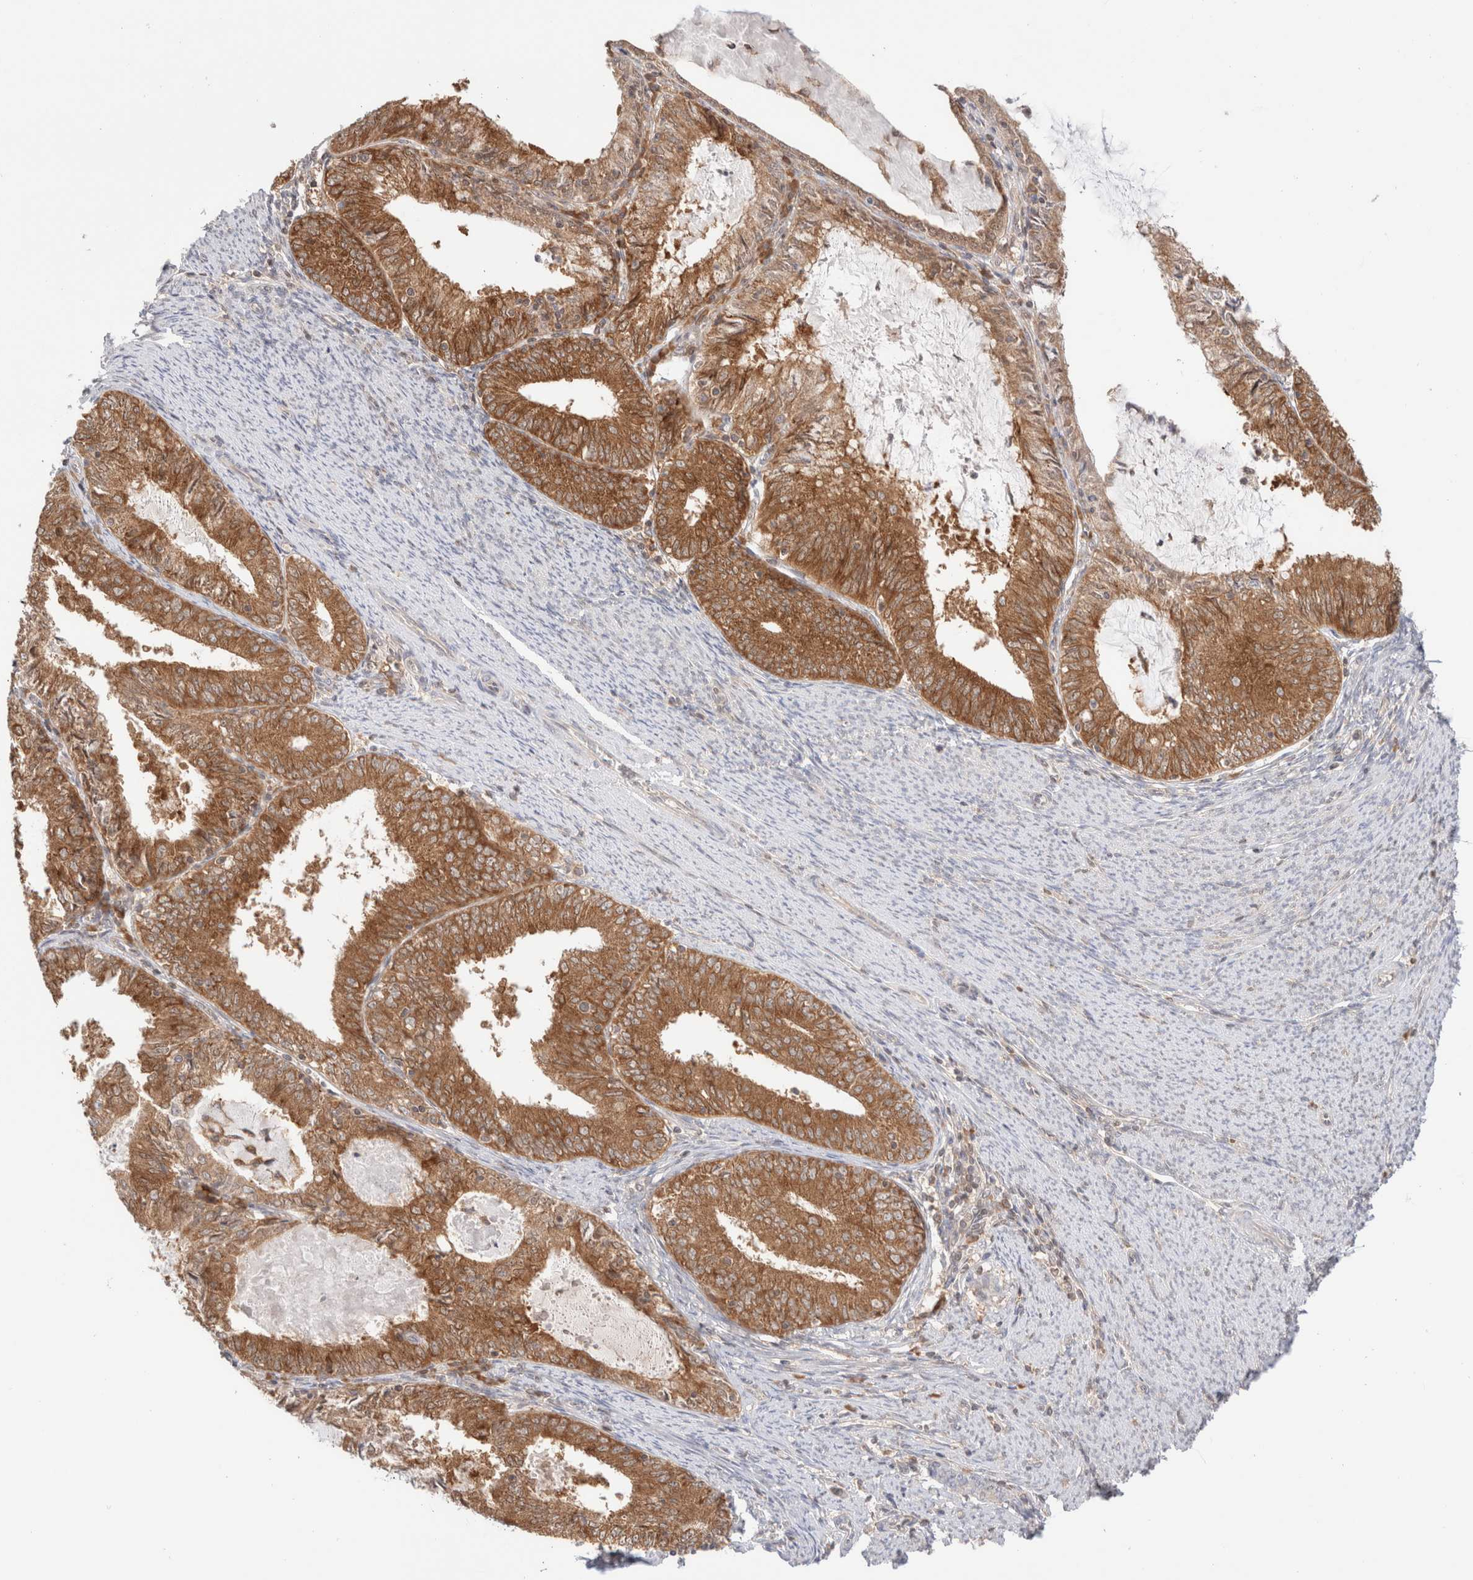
{"staining": {"intensity": "moderate", "quantity": ">75%", "location": "cytoplasmic/membranous"}, "tissue": "endometrial cancer", "cell_type": "Tumor cells", "image_type": "cancer", "snomed": [{"axis": "morphology", "description": "Adenocarcinoma, NOS"}, {"axis": "topography", "description": "Endometrium"}], "caption": "Moderate cytoplasmic/membranous protein positivity is seen in about >75% of tumor cells in endometrial cancer (adenocarcinoma).", "gene": "XKR4", "patient": {"sex": "female", "age": 57}}